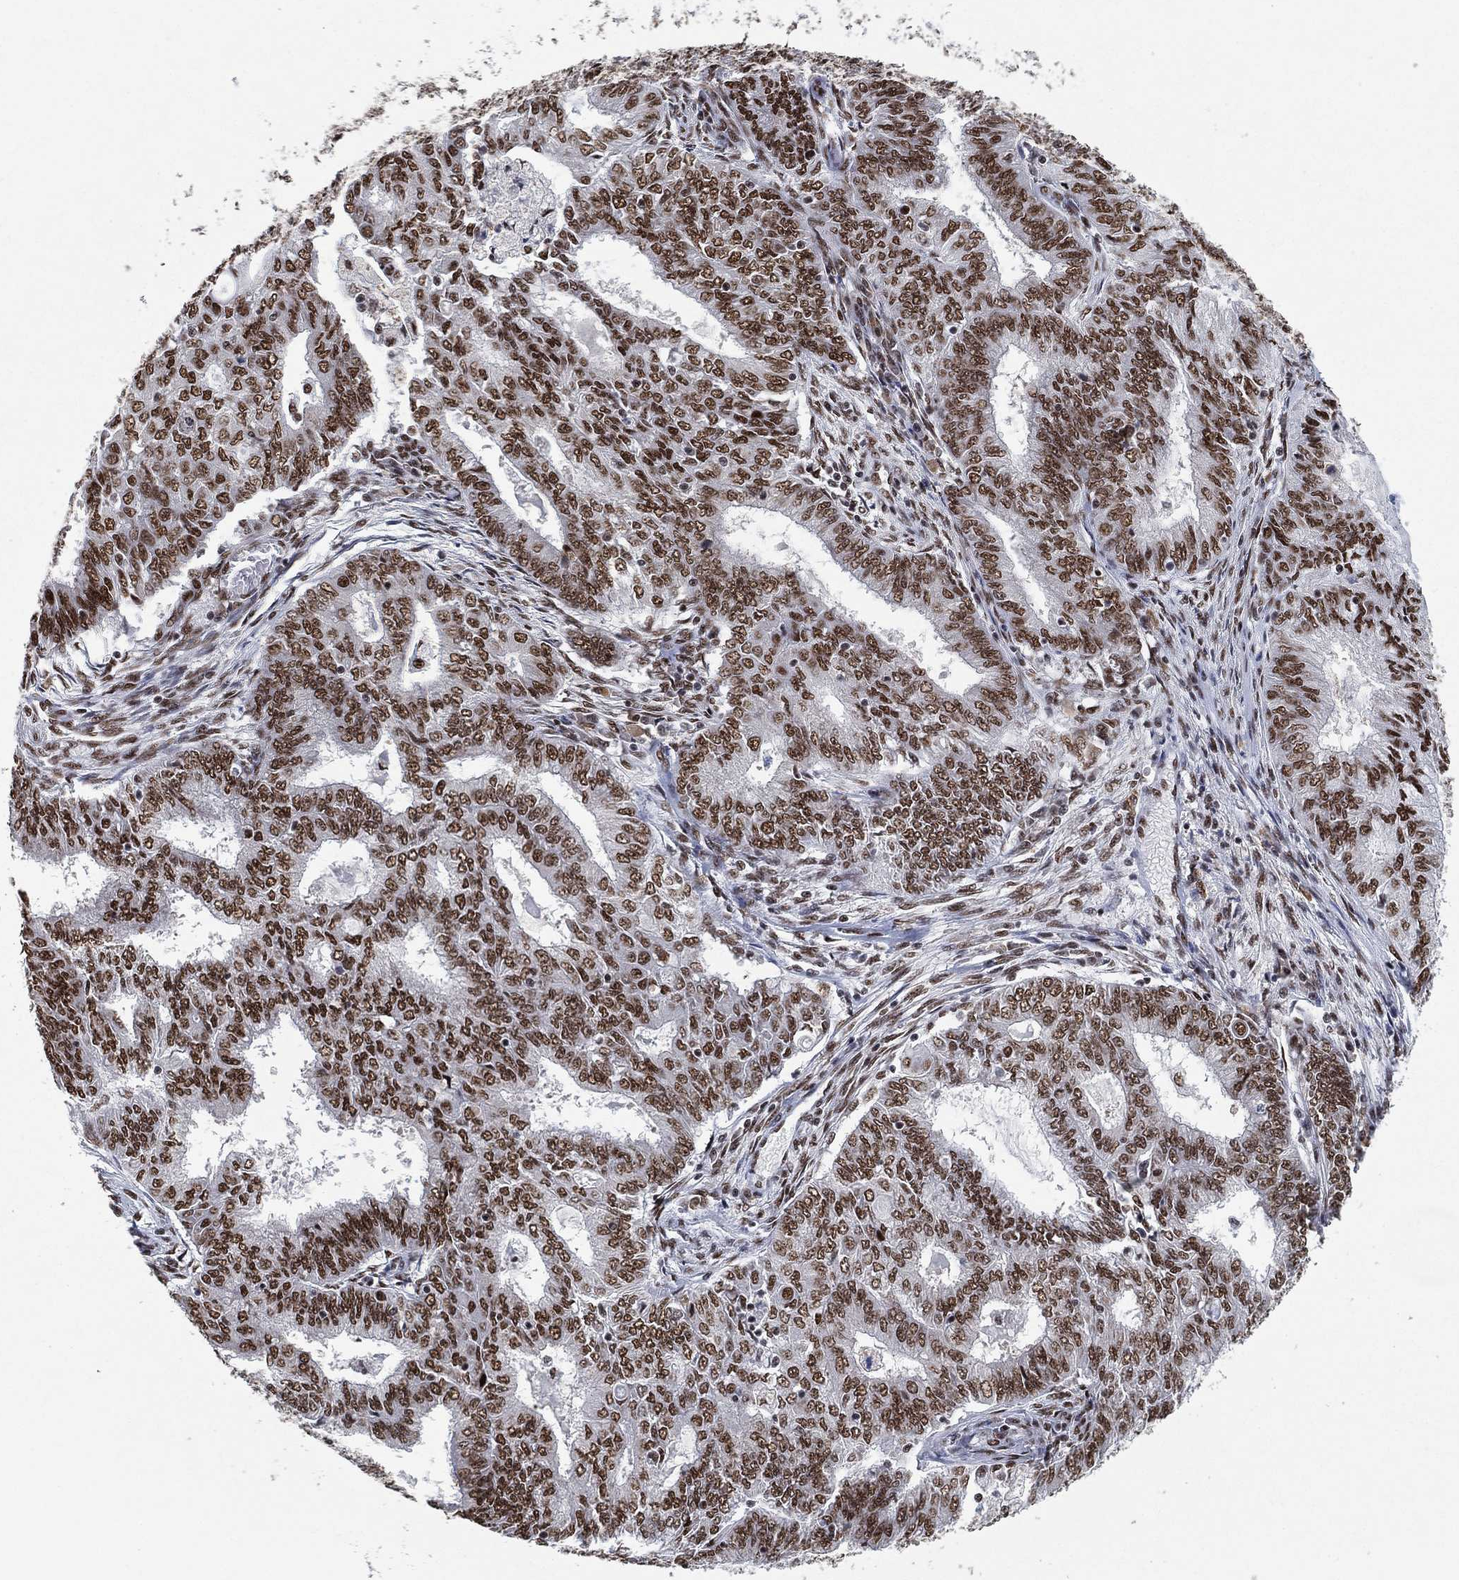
{"staining": {"intensity": "moderate", "quantity": ">75%", "location": "nuclear"}, "tissue": "endometrial cancer", "cell_type": "Tumor cells", "image_type": "cancer", "snomed": [{"axis": "morphology", "description": "Adenocarcinoma, NOS"}, {"axis": "topography", "description": "Endometrium"}], "caption": "This micrograph displays adenocarcinoma (endometrial) stained with IHC to label a protein in brown. The nuclear of tumor cells show moderate positivity for the protein. Nuclei are counter-stained blue.", "gene": "DDX27", "patient": {"sex": "female", "age": 62}}